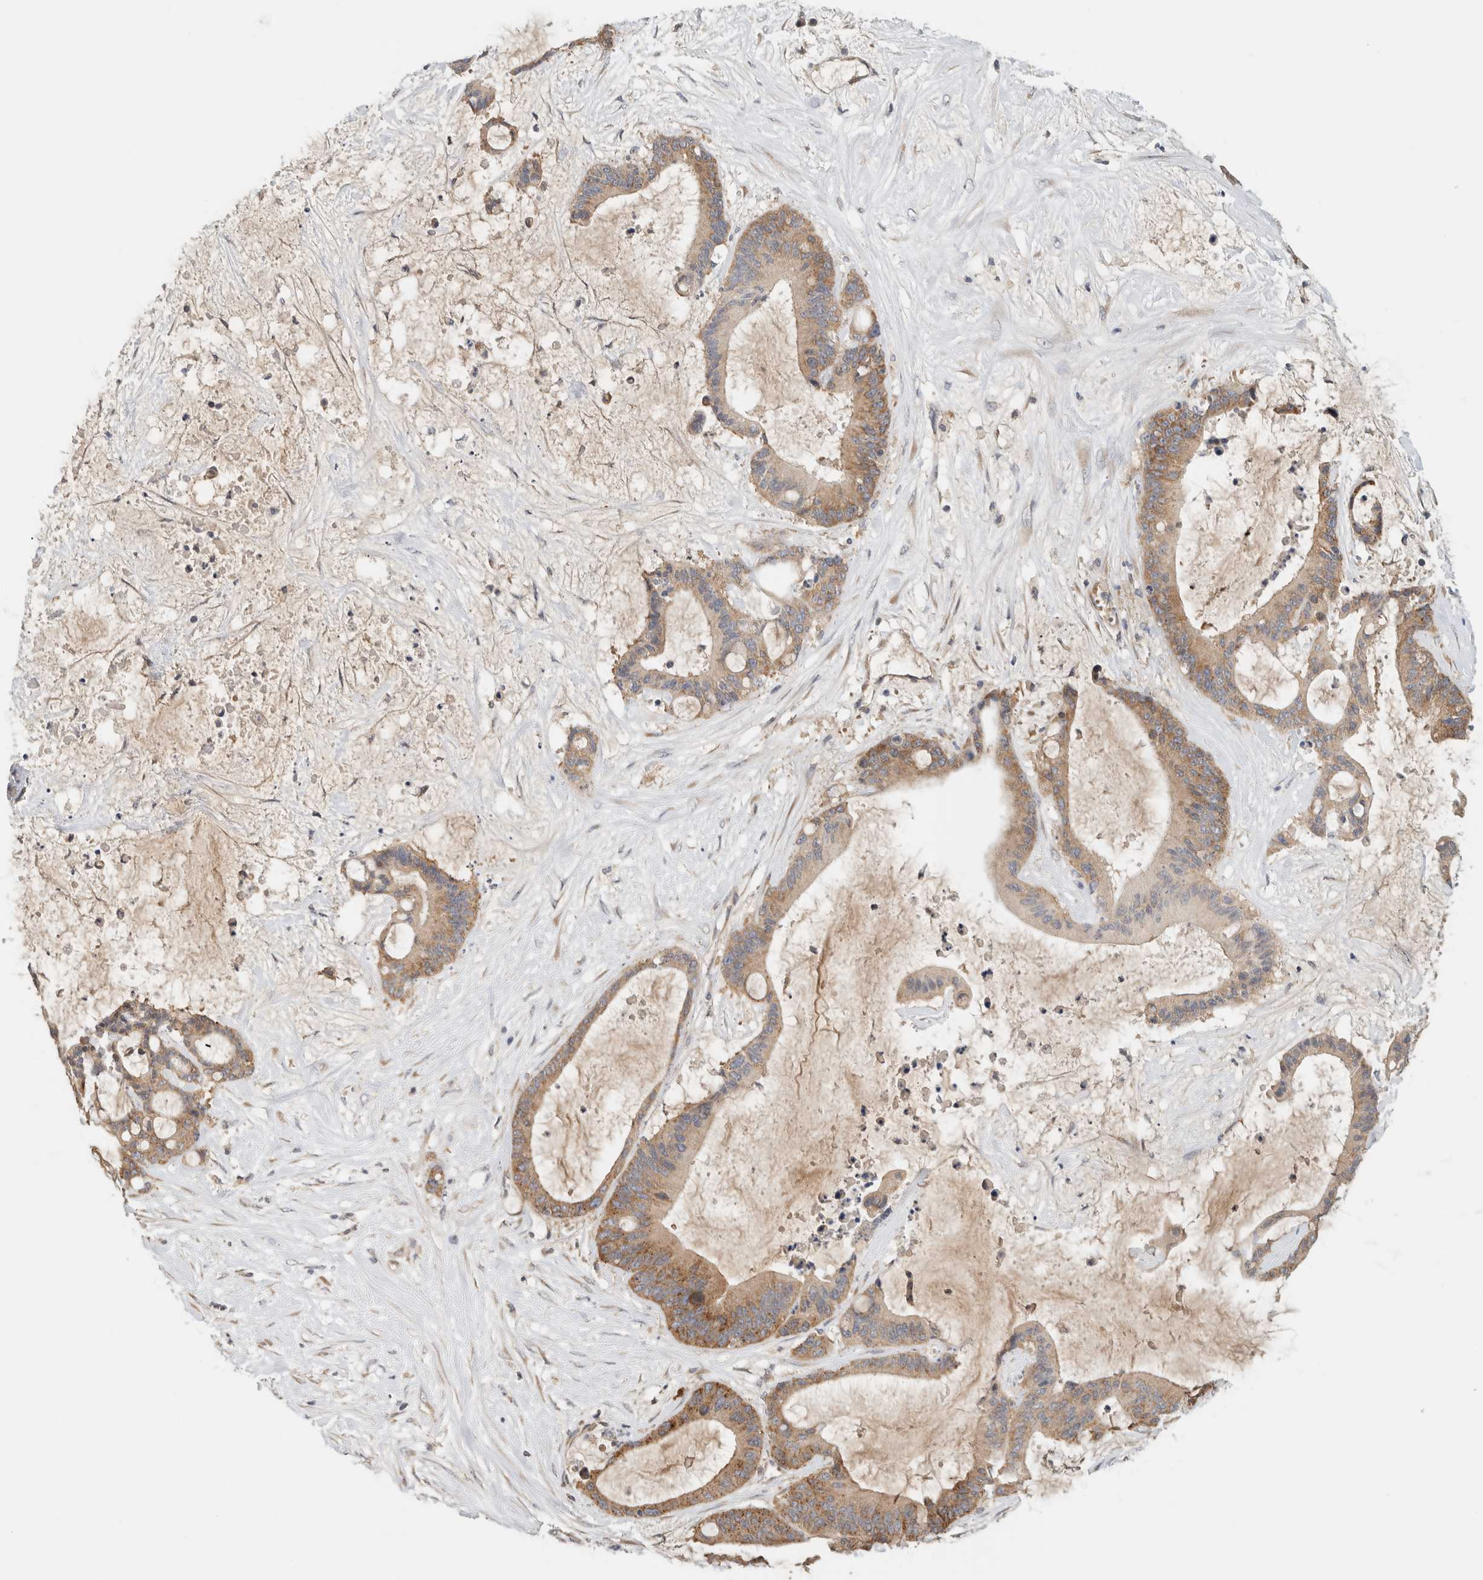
{"staining": {"intensity": "moderate", "quantity": ">75%", "location": "cytoplasmic/membranous"}, "tissue": "liver cancer", "cell_type": "Tumor cells", "image_type": "cancer", "snomed": [{"axis": "morphology", "description": "Cholangiocarcinoma"}, {"axis": "topography", "description": "Liver"}], "caption": "The micrograph reveals a brown stain indicating the presence of a protein in the cytoplasmic/membranous of tumor cells in liver cancer.", "gene": "PUM1", "patient": {"sex": "female", "age": 73}}